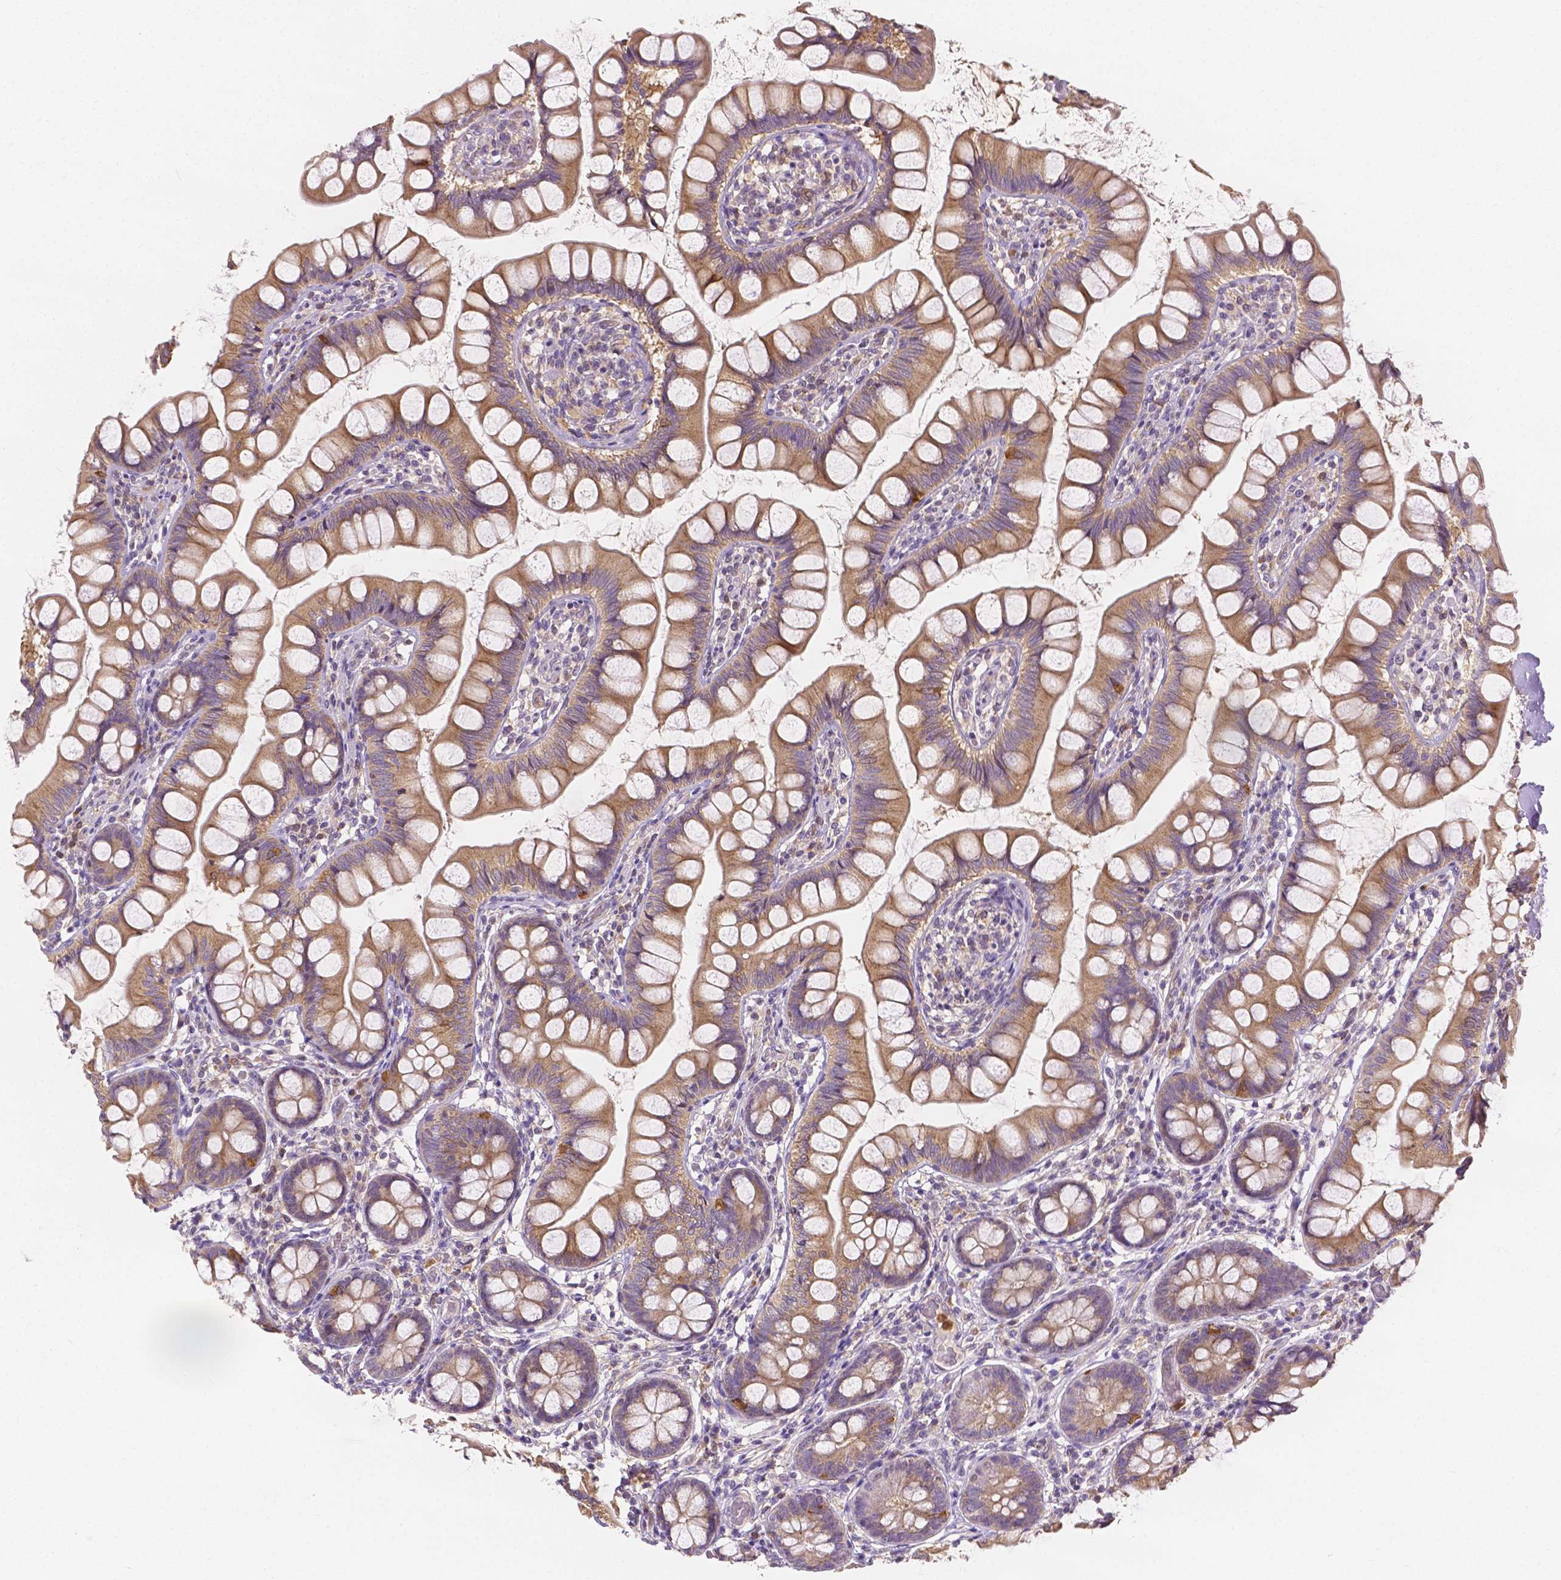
{"staining": {"intensity": "weak", "quantity": ">75%", "location": "cytoplasmic/membranous"}, "tissue": "small intestine", "cell_type": "Glandular cells", "image_type": "normal", "snomed": [{"axis": "morphology", "description": "Normal tissue, NOS"}, {"axis": "topography", "description": "Small intestine"}], "caption": "Glandular cells reveal weak cytoplasmic/membranous expression in about >75% of cells in benign small intestine. (brown staining indicates protein expression, while blue staining denotes nuclei).", "gene": "ZNRD2", "patient": {"sex": "male", "age": 70}}